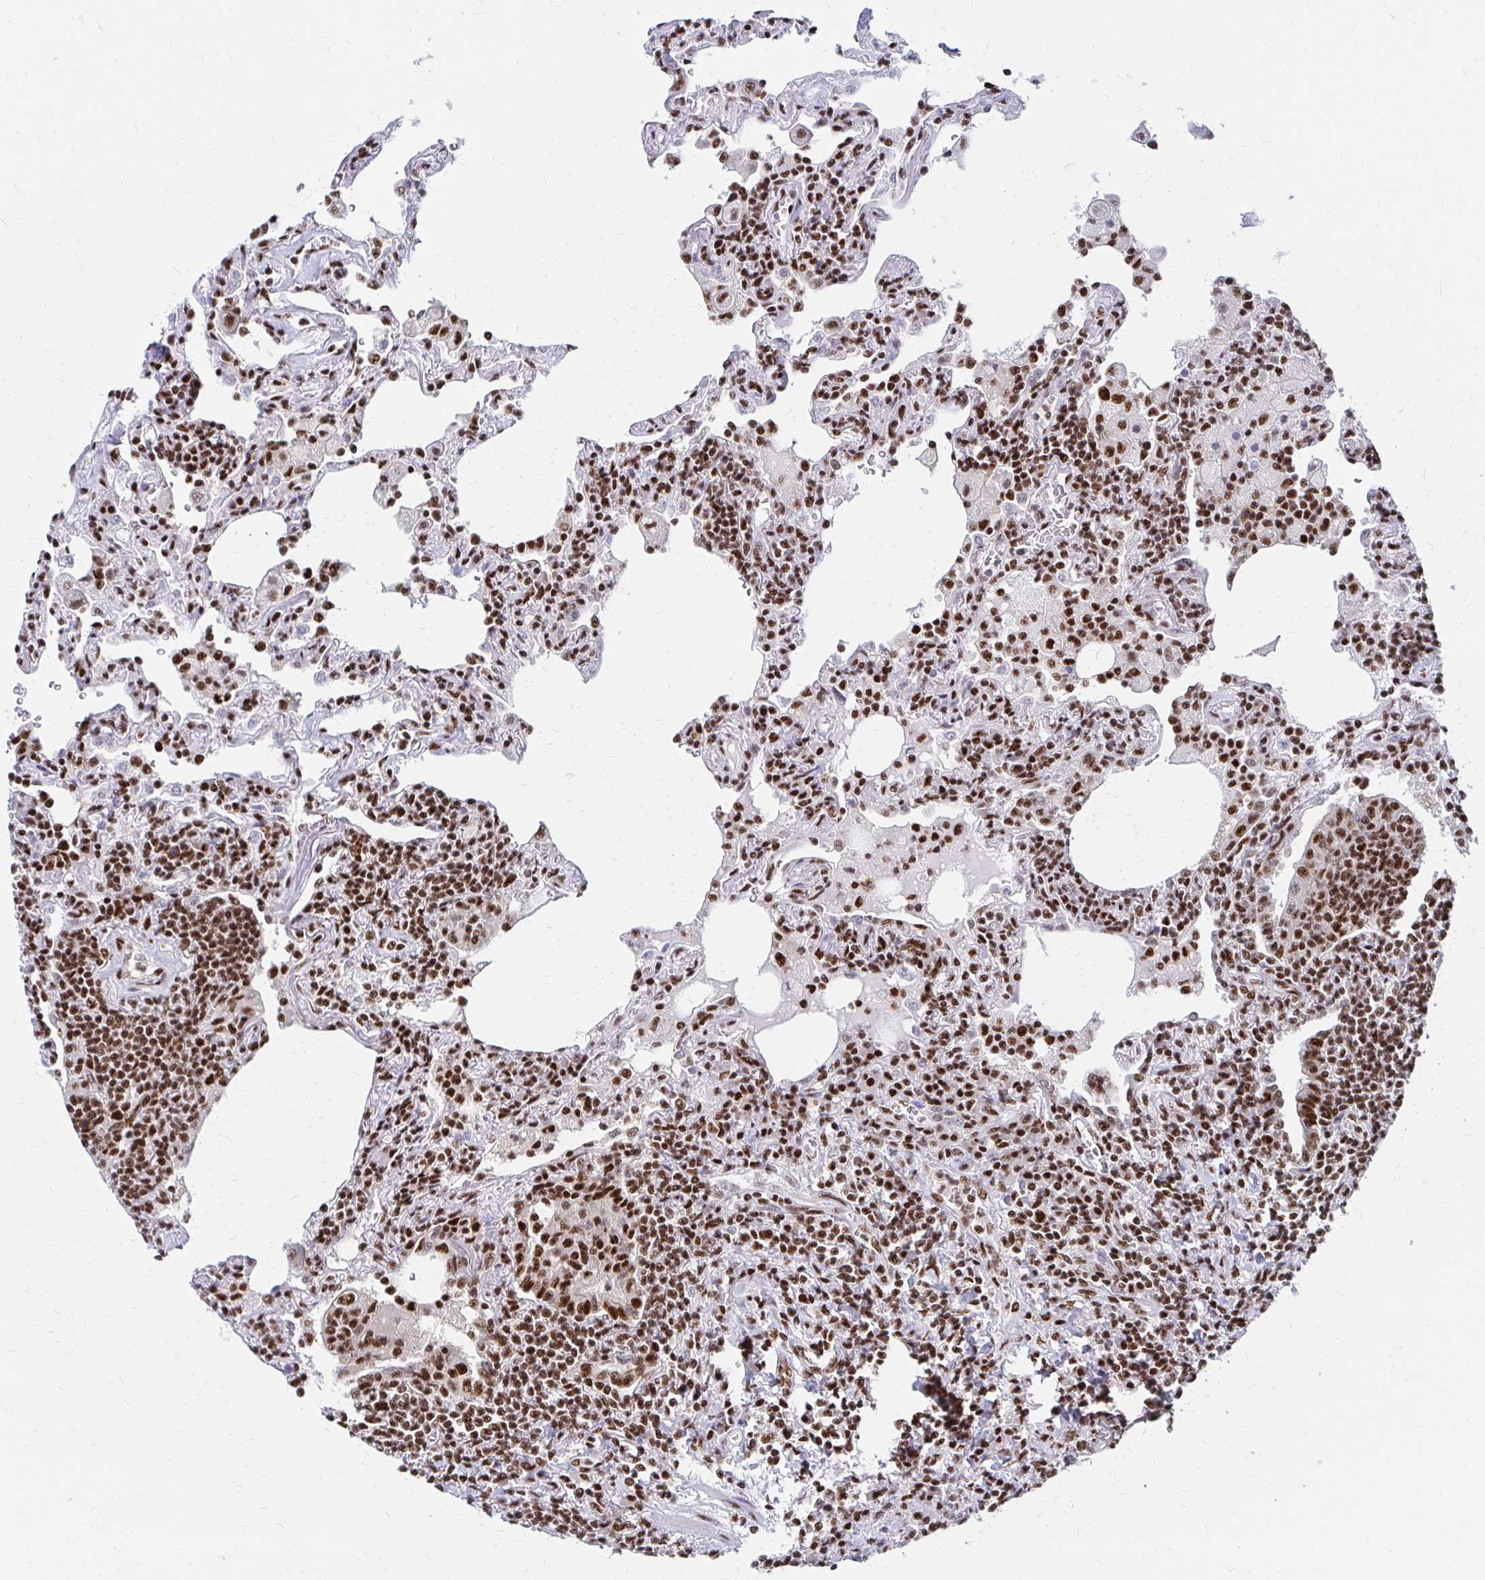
{"staining": {"intensity": "strong", "quantity": ">75%", "location": "nuclear"}, "tissue": "lymphoma", "cell_type": "Tumor cells", "image_type": "cancer", "snomed": [{"axis": "morphology", "description": "Malignant lymphoma, non-Hodgkin's type, Low grade"}, {"axis": "topography", "description": "Lung"}], "caption": "High-power microscopy captured an IHC image of lymphoma, revealing strong nuclear positivity in approximately >75% of tumor cells. Using DAB (brown) and hematoxylin (blue) stains, captured at high magnification using brightfield microscopy.", "gene": "CNKSR3", "patient": {"sex": "female", "age": 71}}